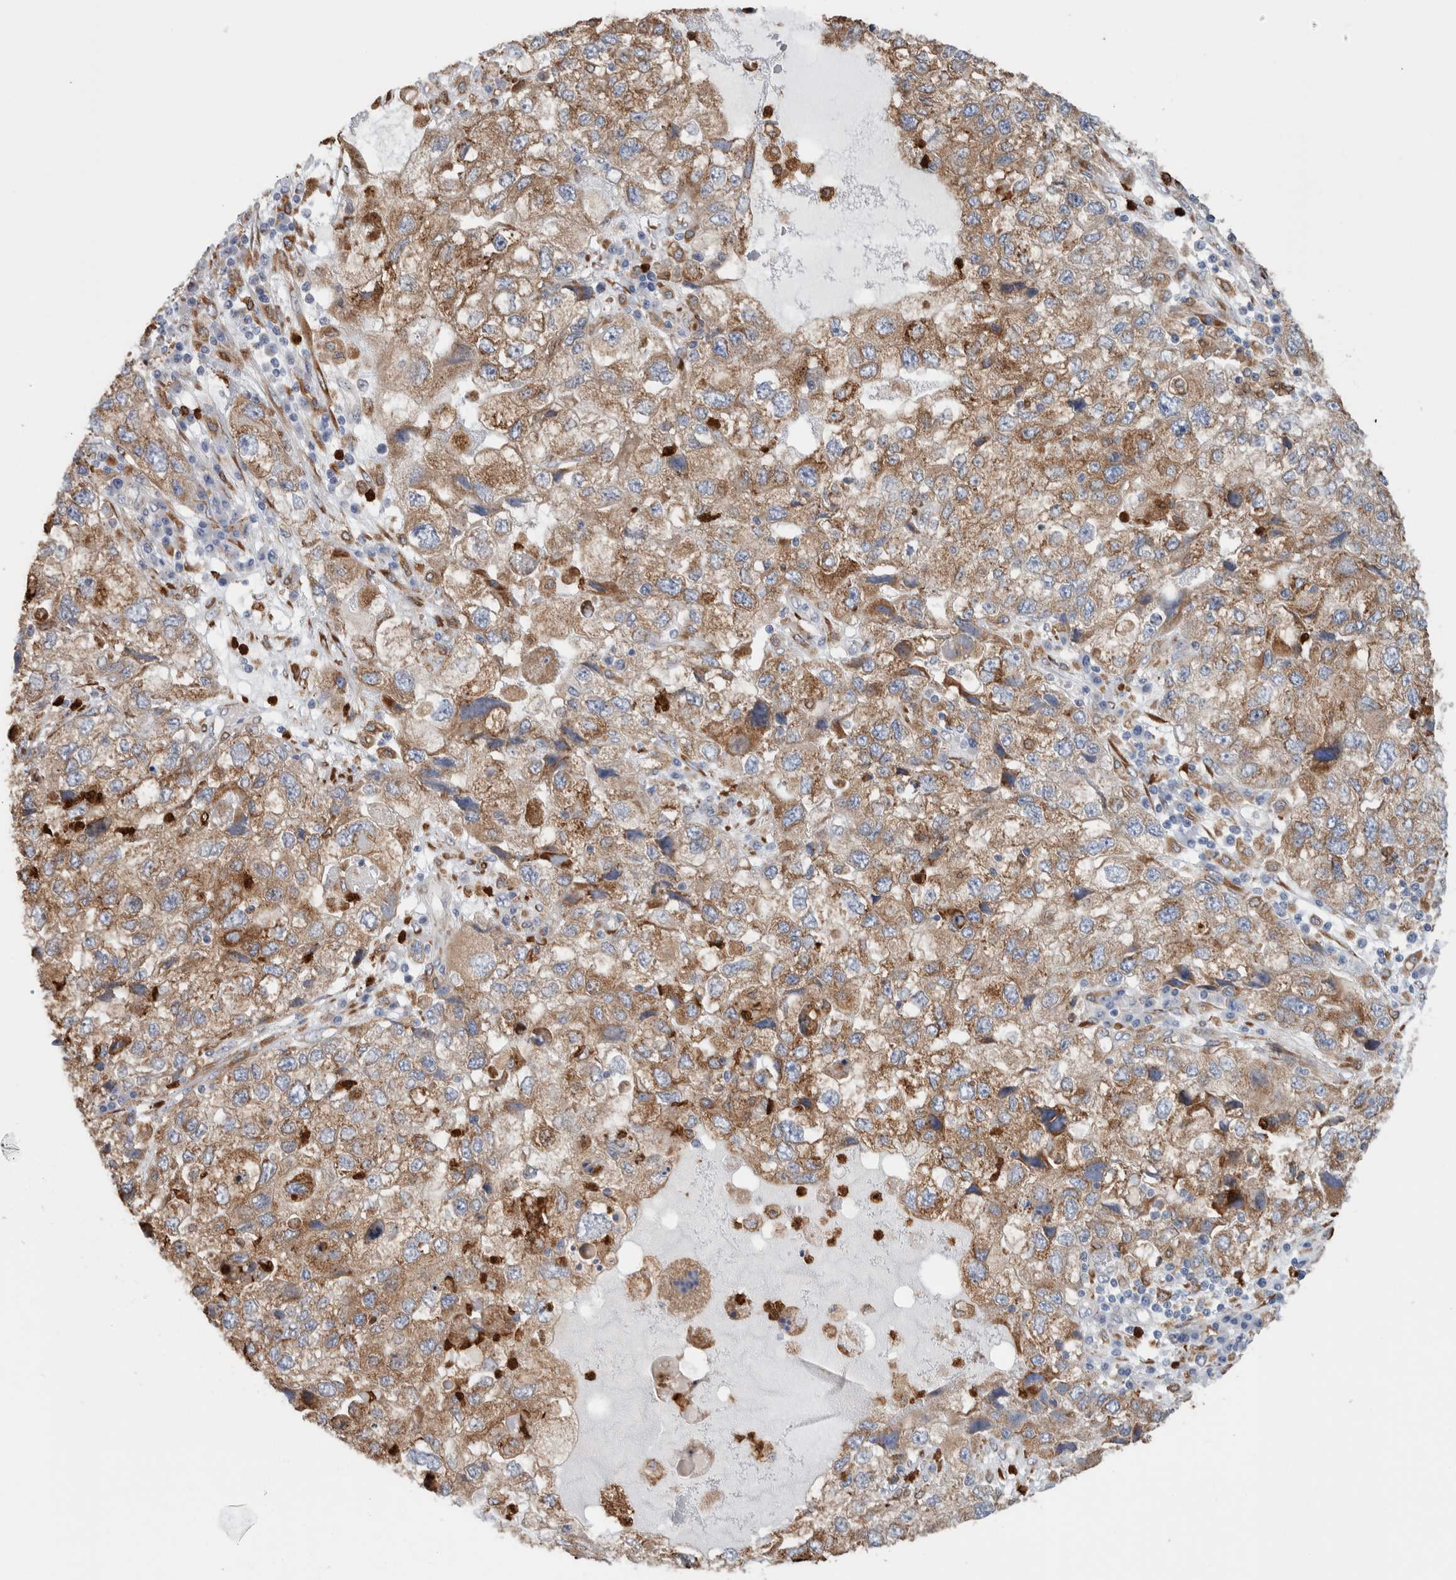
{"staining": {"intensity": "moderate", "quantity": ">75%", "location": "cytoplasmic/membranous"}, "tissue": "endometrial cancer", "cell_type": "Tumor cells", "image_type": "cancer", "snomed": [{"axis": "morphology", "description": "Adenocarcinoma, NOS"}, {"axis": "topography", "description": "Endometrium"}], "caption": "Immunohistochemistry staining of adenocarcinoma (endometrial), which demonstrates medium levels of moderate cytoplasmic/membranous positivity in about >75% of tumor cells indicating moderate cytoplasmic/membranous protein positivity. The staining was performed using DAB (brown) for protein detection and nuclei were counterstained in hematoxylin (blue).", "gene": "P4HA1", "patient": {"sex": "female", "age": 49}}